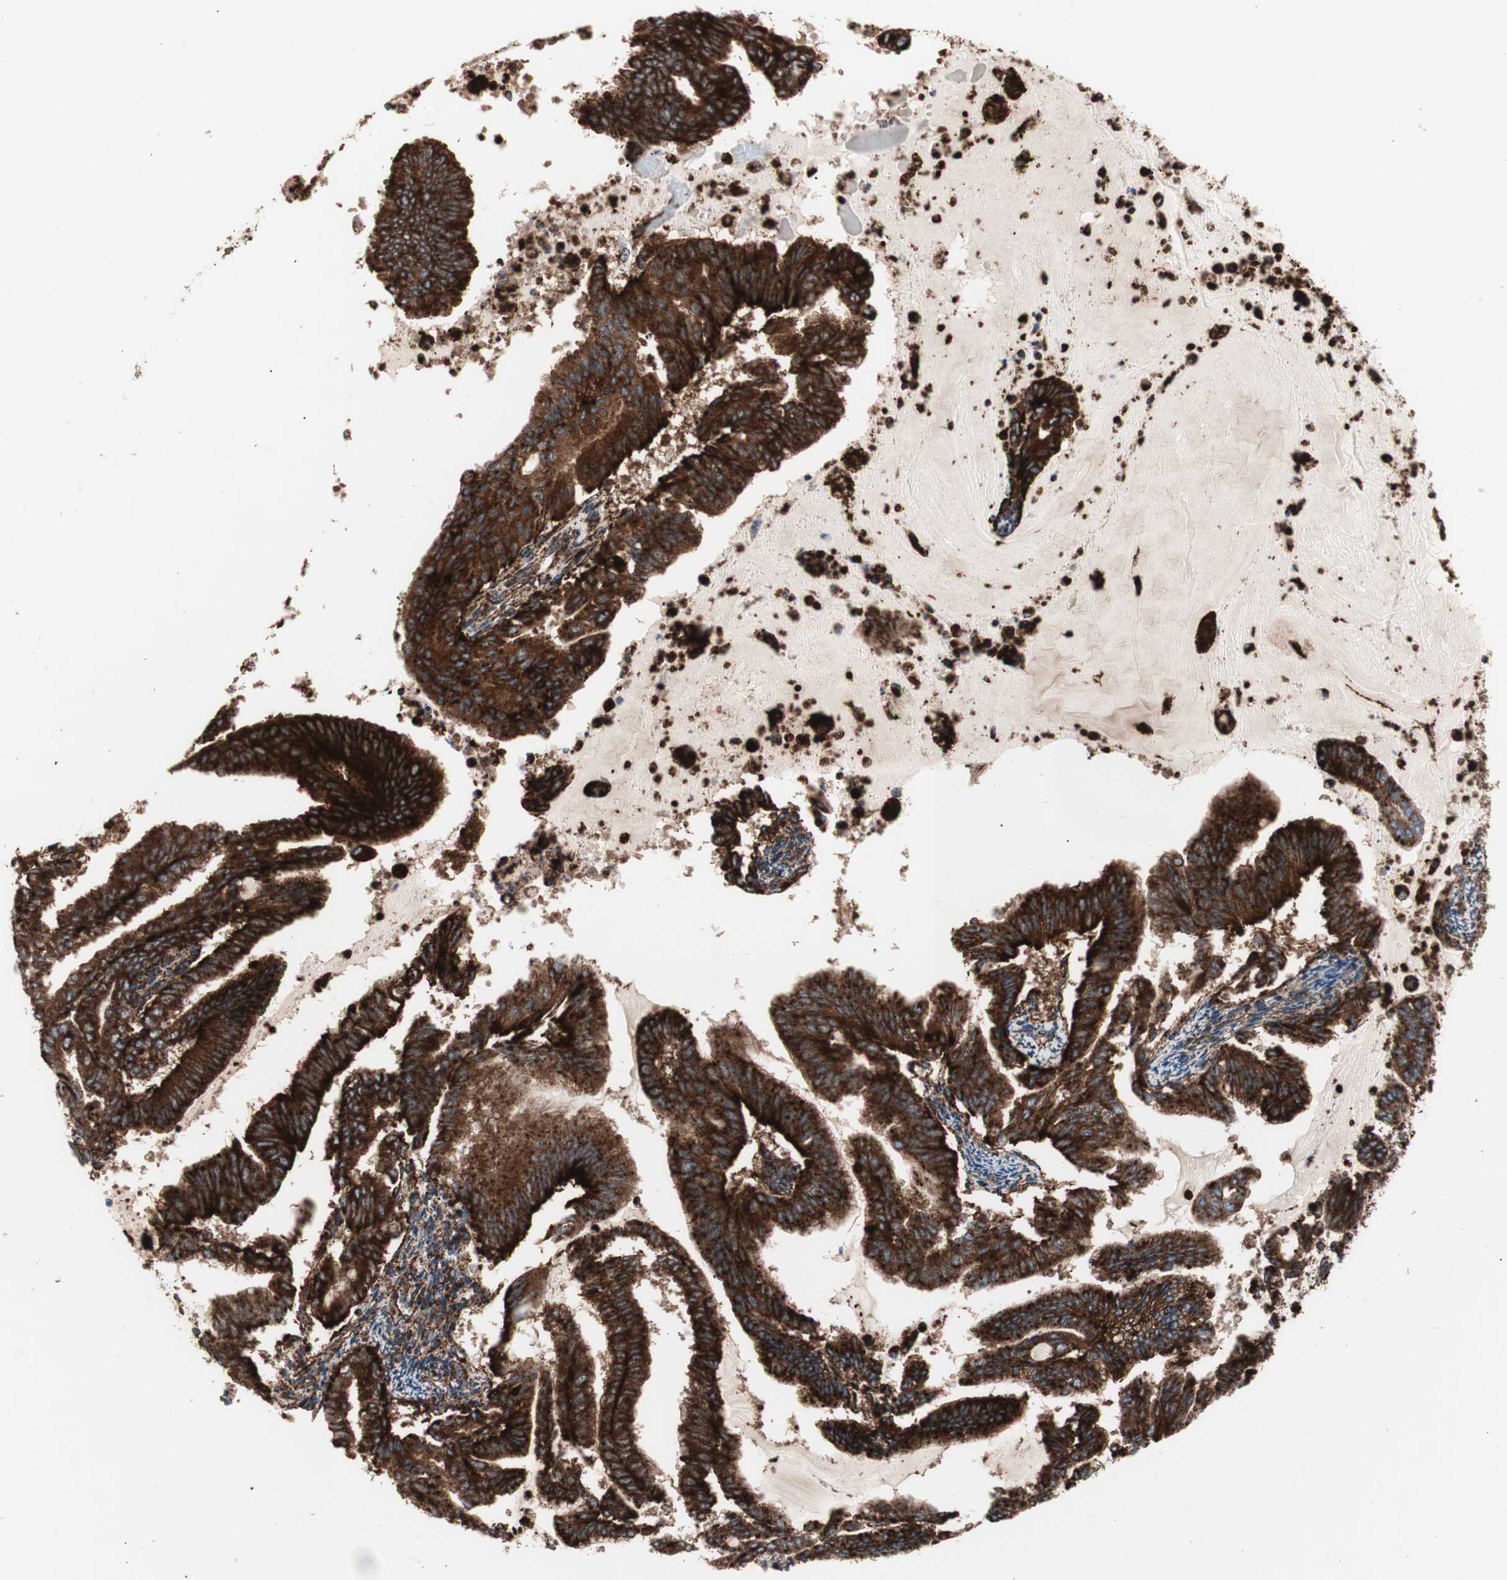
{"staining": {"intensity": "strong", "quantity": ">75%", "location": "cytoplasmic/membranous"}, "tissue": "endometrial cancer", "cell_type": "Tumor cells", "image_type": "cancer", "snomed": [{"axis": "morphology", "description": "Adenocarcinoma, NOS"}, {"axis": "topography", "description": "Endometrium"}], "caption": "Protein staining exhibits strong cytoplasmic/membranous staining in approximately >75% of tumor cells in endometrial cancer.", "gene": "LAMP1", "patient": {"sex": "female", "age": 79}}